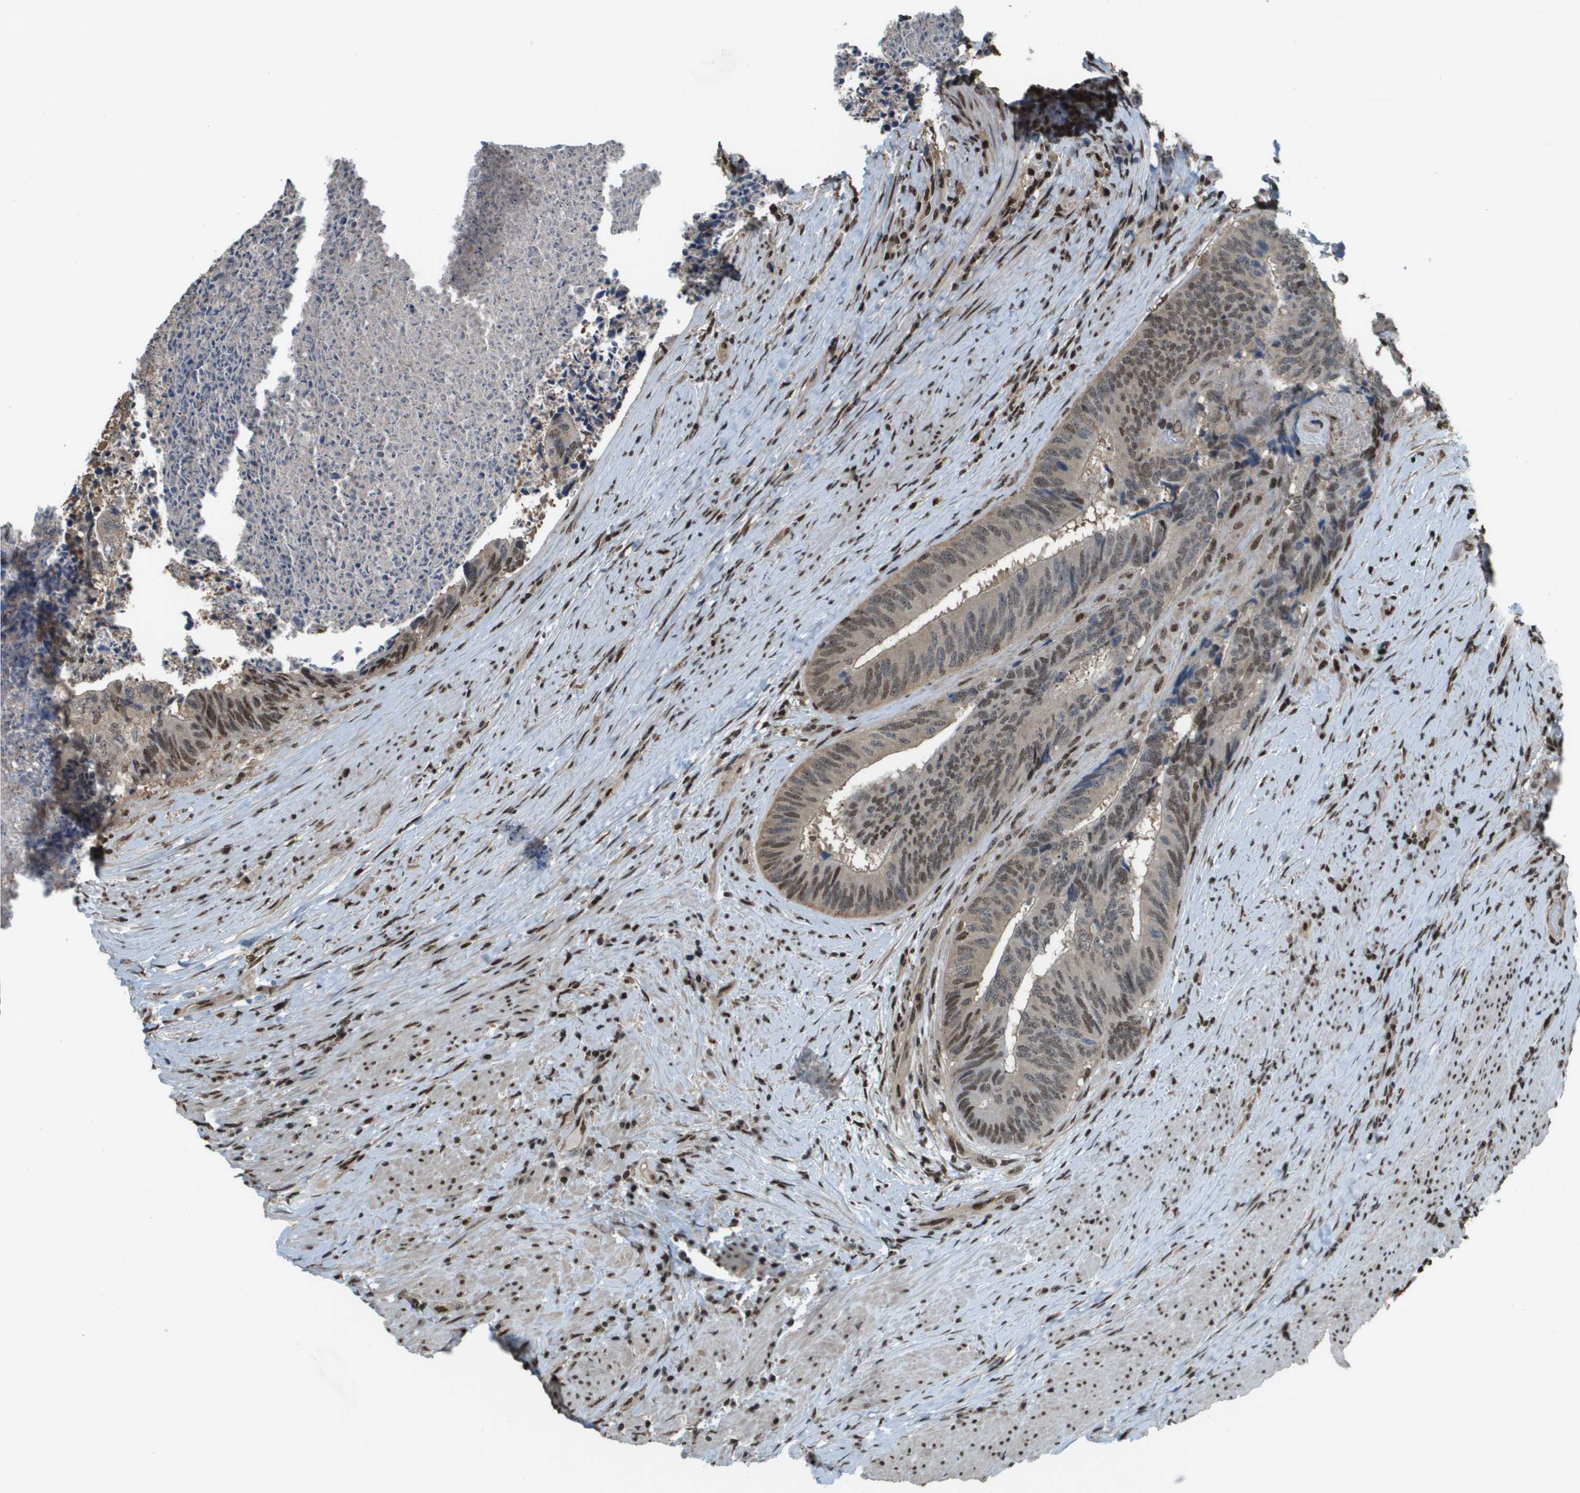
{"staining": {"intensity": "moderate", "quantity": "25%-75%", "location": "nuclear"}, "tissue": "colorectal cancer", "cell_type": "Tumor cells", "image_type": "cancer", "snomed": [{"axis": "morphology", "description": "Adenocarcinoma, NOS"}, {"axis": "topography", "description": "Rectum"}], "caption": "Colorectal cancer tissue shows moderate nuclear expression in approximately 25%-75% of tumor cells, visualized by immunohistochemistry.", "gene": "SP100", "patient": {"sex": "male", "age": 72}}